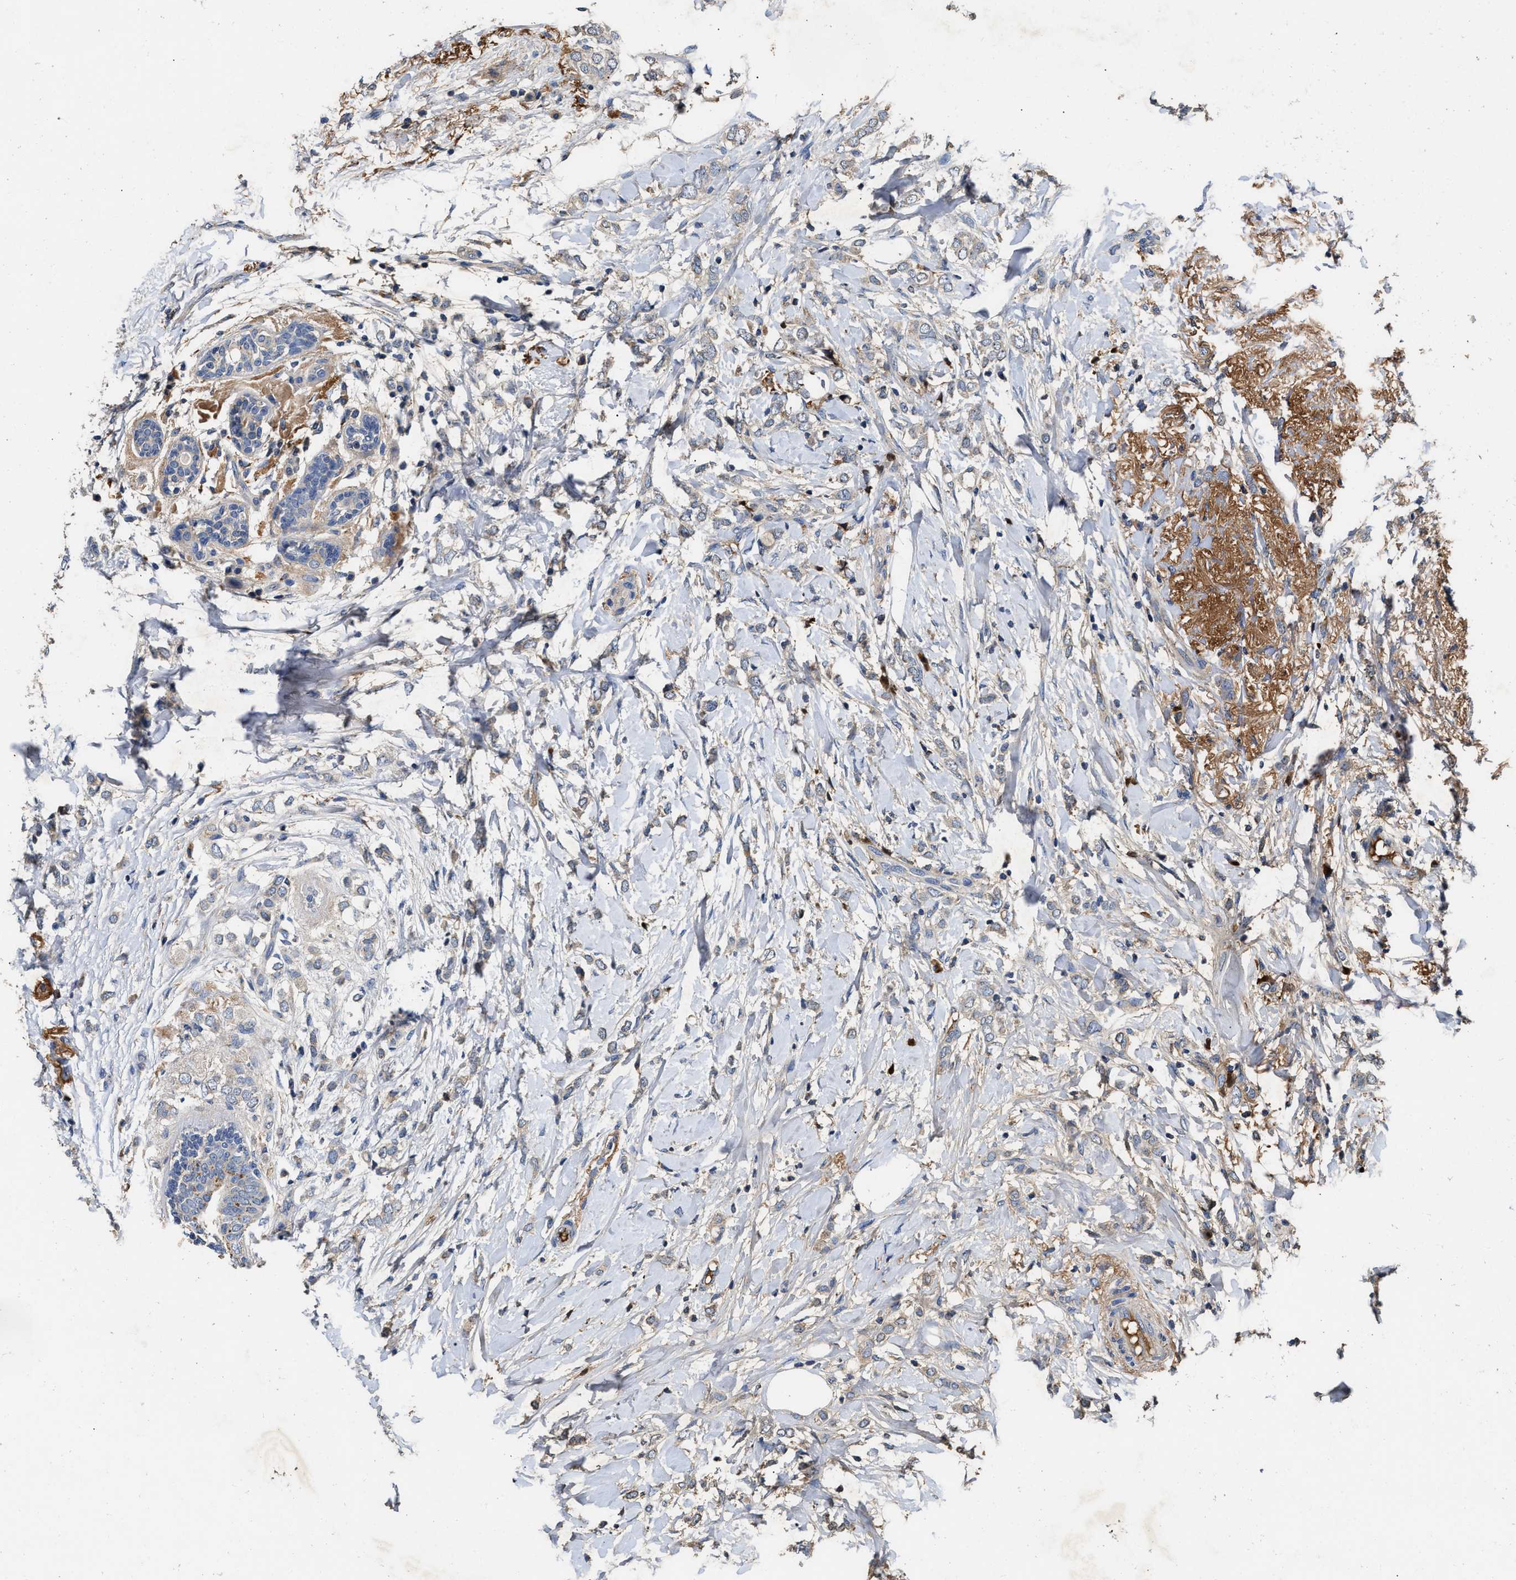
{"staining": {"intensity": "weak", "quantity": "25%-75%", "location": "cytoplasmic/membranous"}, "tissue": "breast cancer", "cell_type": "Tumor cells", "image_type": "cancer", "snomed": [{"axis": "morphology", "description": "Normal tissue, NOS"}, {"axis": "morphology", "description": "Lobular carcinoma"}, {"axis": "topography", "description": "Breast"}], "caption": "About 25%-75% of tumor cells in human lobular carcinoma (breast) display weak cytoplasmic/membranous protein positivity as visualized by brown immunohistochemical staining.", "gene": "C3", "patient": {"sex": "female", "age": 47}}